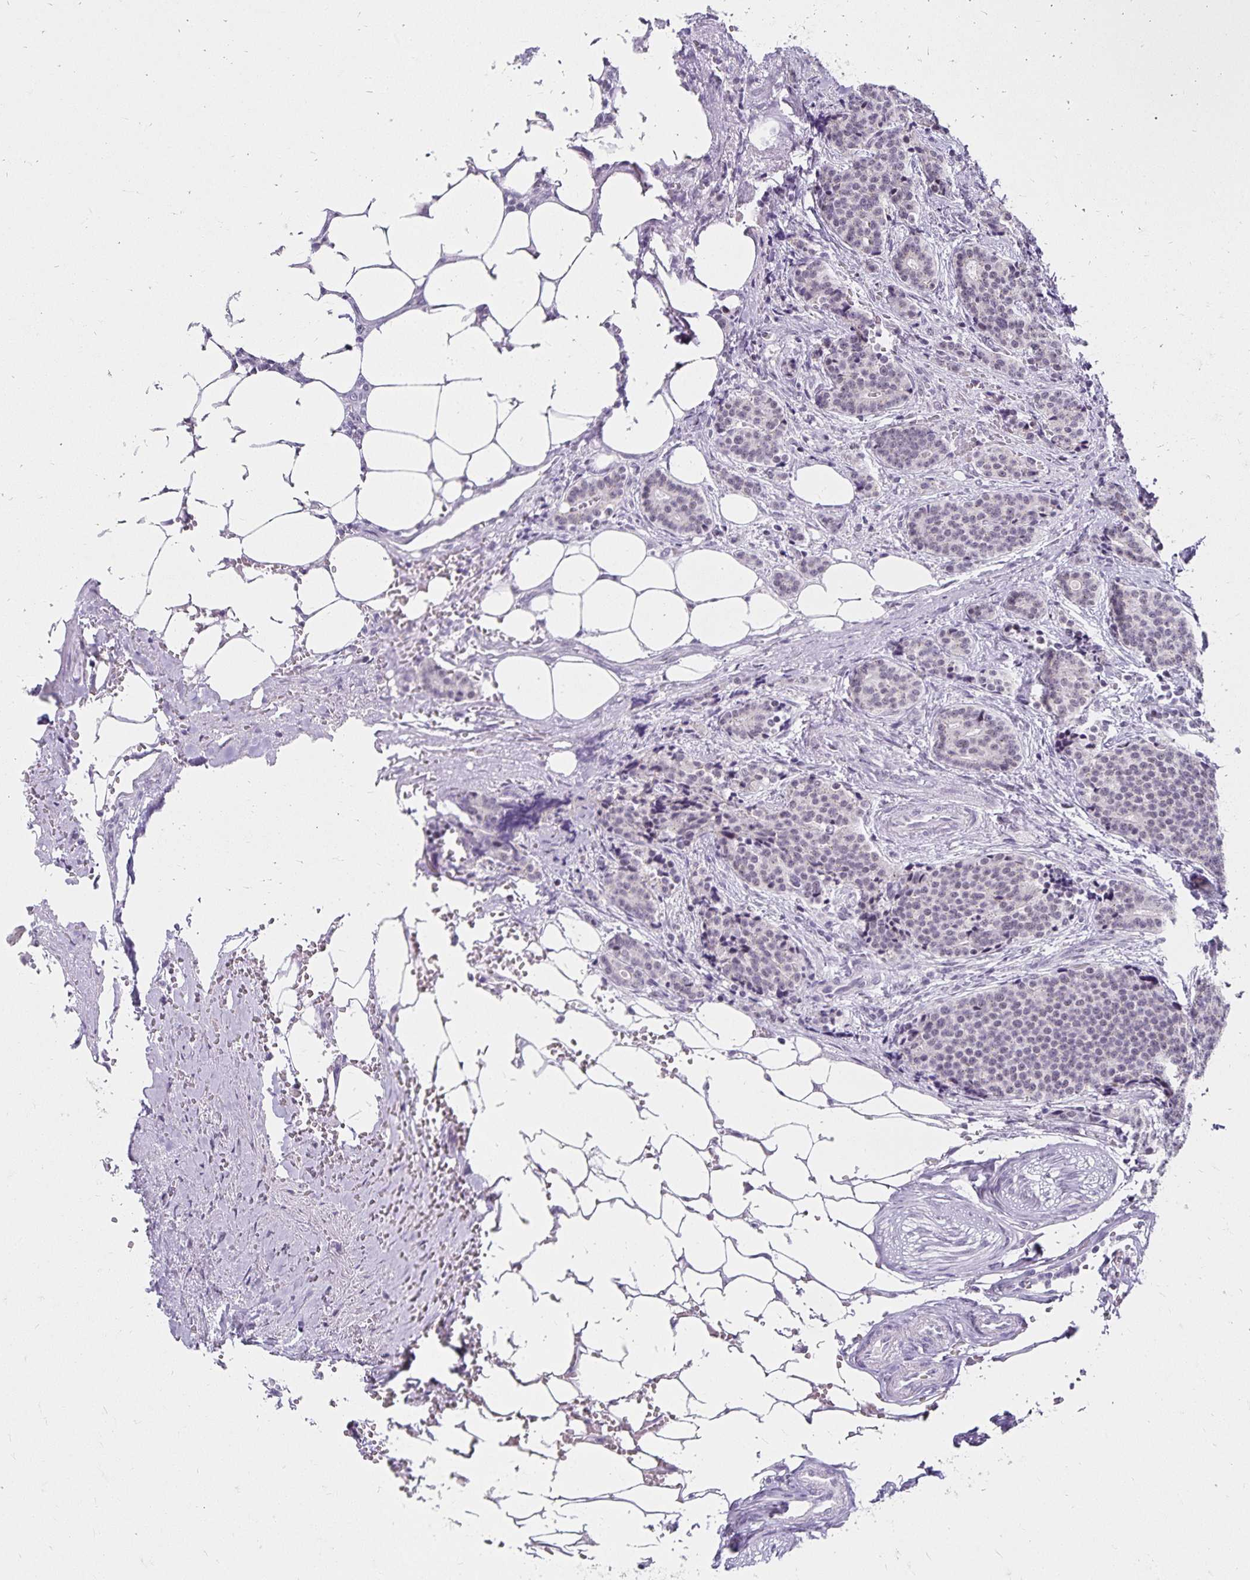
{"staining": {"intensity": "negative", "quantity": "none", "location": "none"}, "tissue": "carcinoid", "cell_type": "Tumor cells", "image_type": "cancer", "snomed": [{"axis": "morphology", "description": "Carcinoid, malignant, NOS"}, {"axis": "topography", "description": "Small intestine"}], "caption": "High magnification brightfield microscopy of malignant carcinoid stained with DAB (brown) and counterstained with hematoxylin (blue): tumor cells show no significant positivity.", "gene": "C20orf85", "patient": {"sex": "female", "age": 73}}